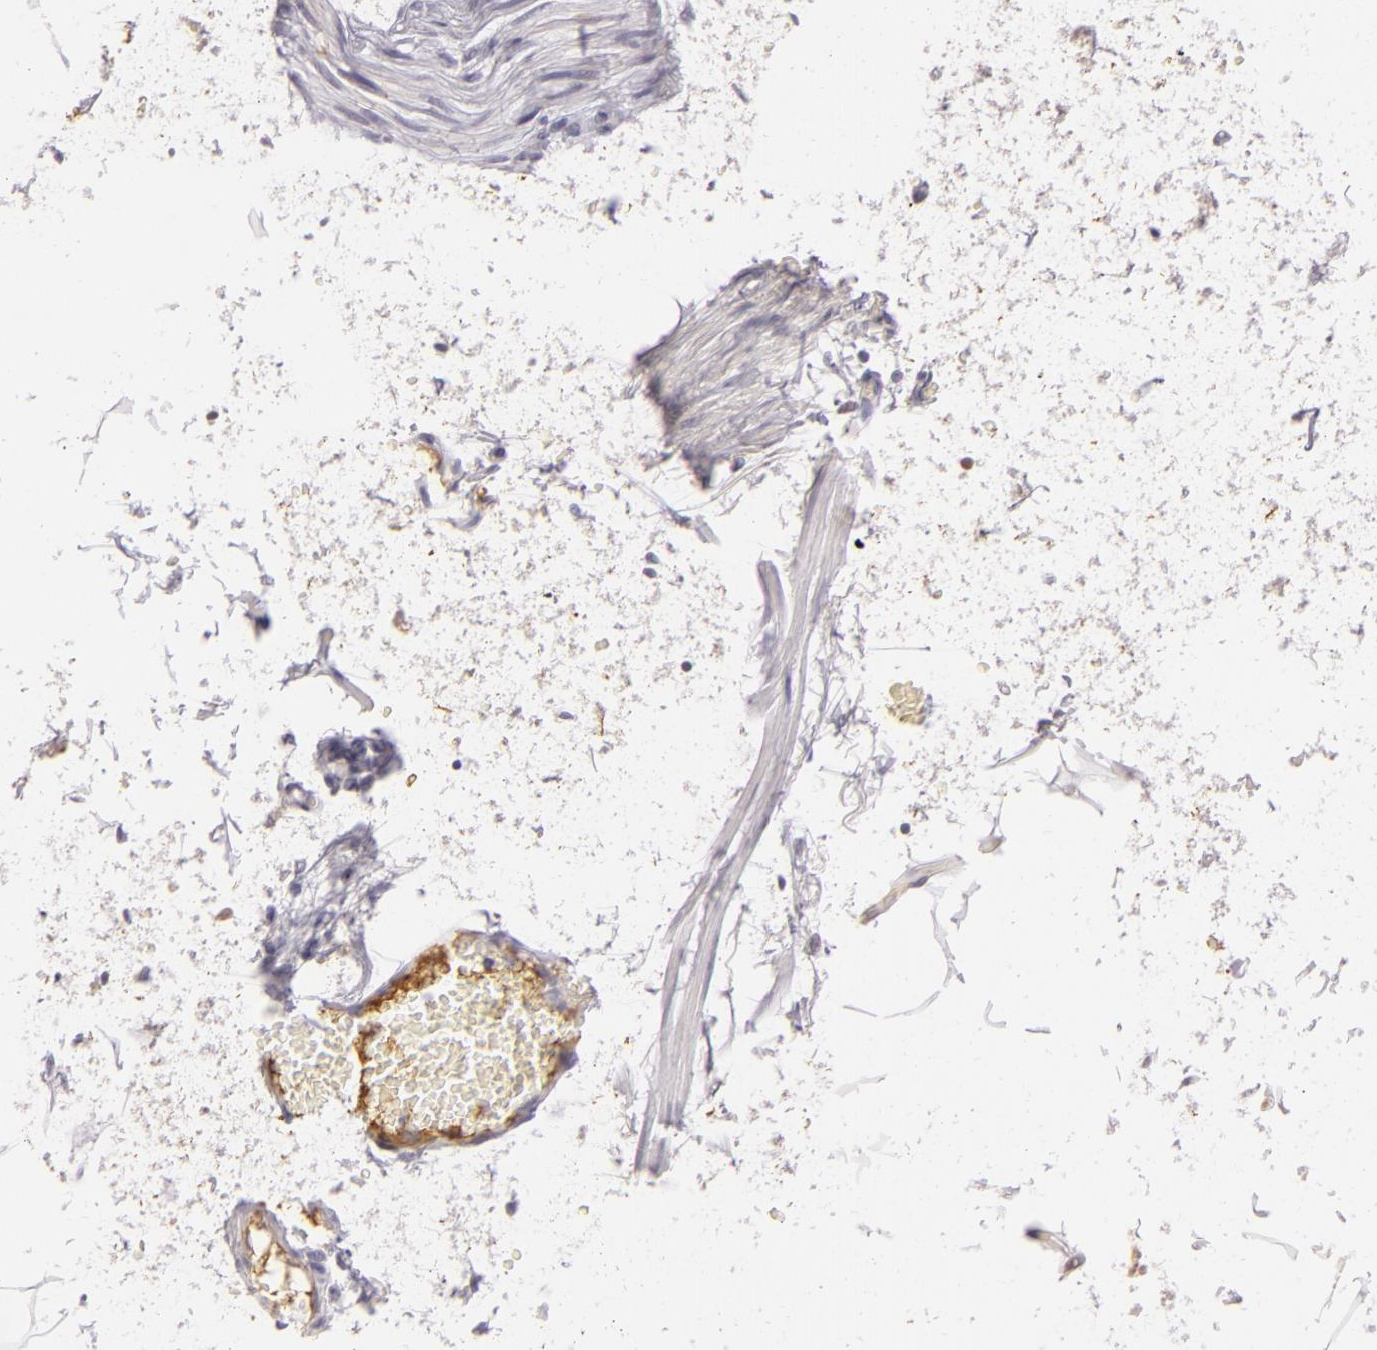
{"staining": {"intensity": "negative", "quantity": "none", "location": "none"}, "tissue": "adipose tissue", "cell_type": "Adipocytes", "image_type": "normal", "snomed": [{"axis": "morphology", "description": "Normal tissue, NOS"}, {"axis": "morphology", "description": "Duct carcinoma"}, {"axis": "topography", "description": "Breast"}, {"axis": "topography", "description": "Adipose tissue"}], "caption": "The IHC histopathology image has no significant staining in adipocytes of adipose tissue. (DAB (3,3'-diaminobenzidine) IHC visualized using brightfield microscopy, high magnification).", "gene": "CTNNB1", "patient": {"sex": "female", "age": 37}}